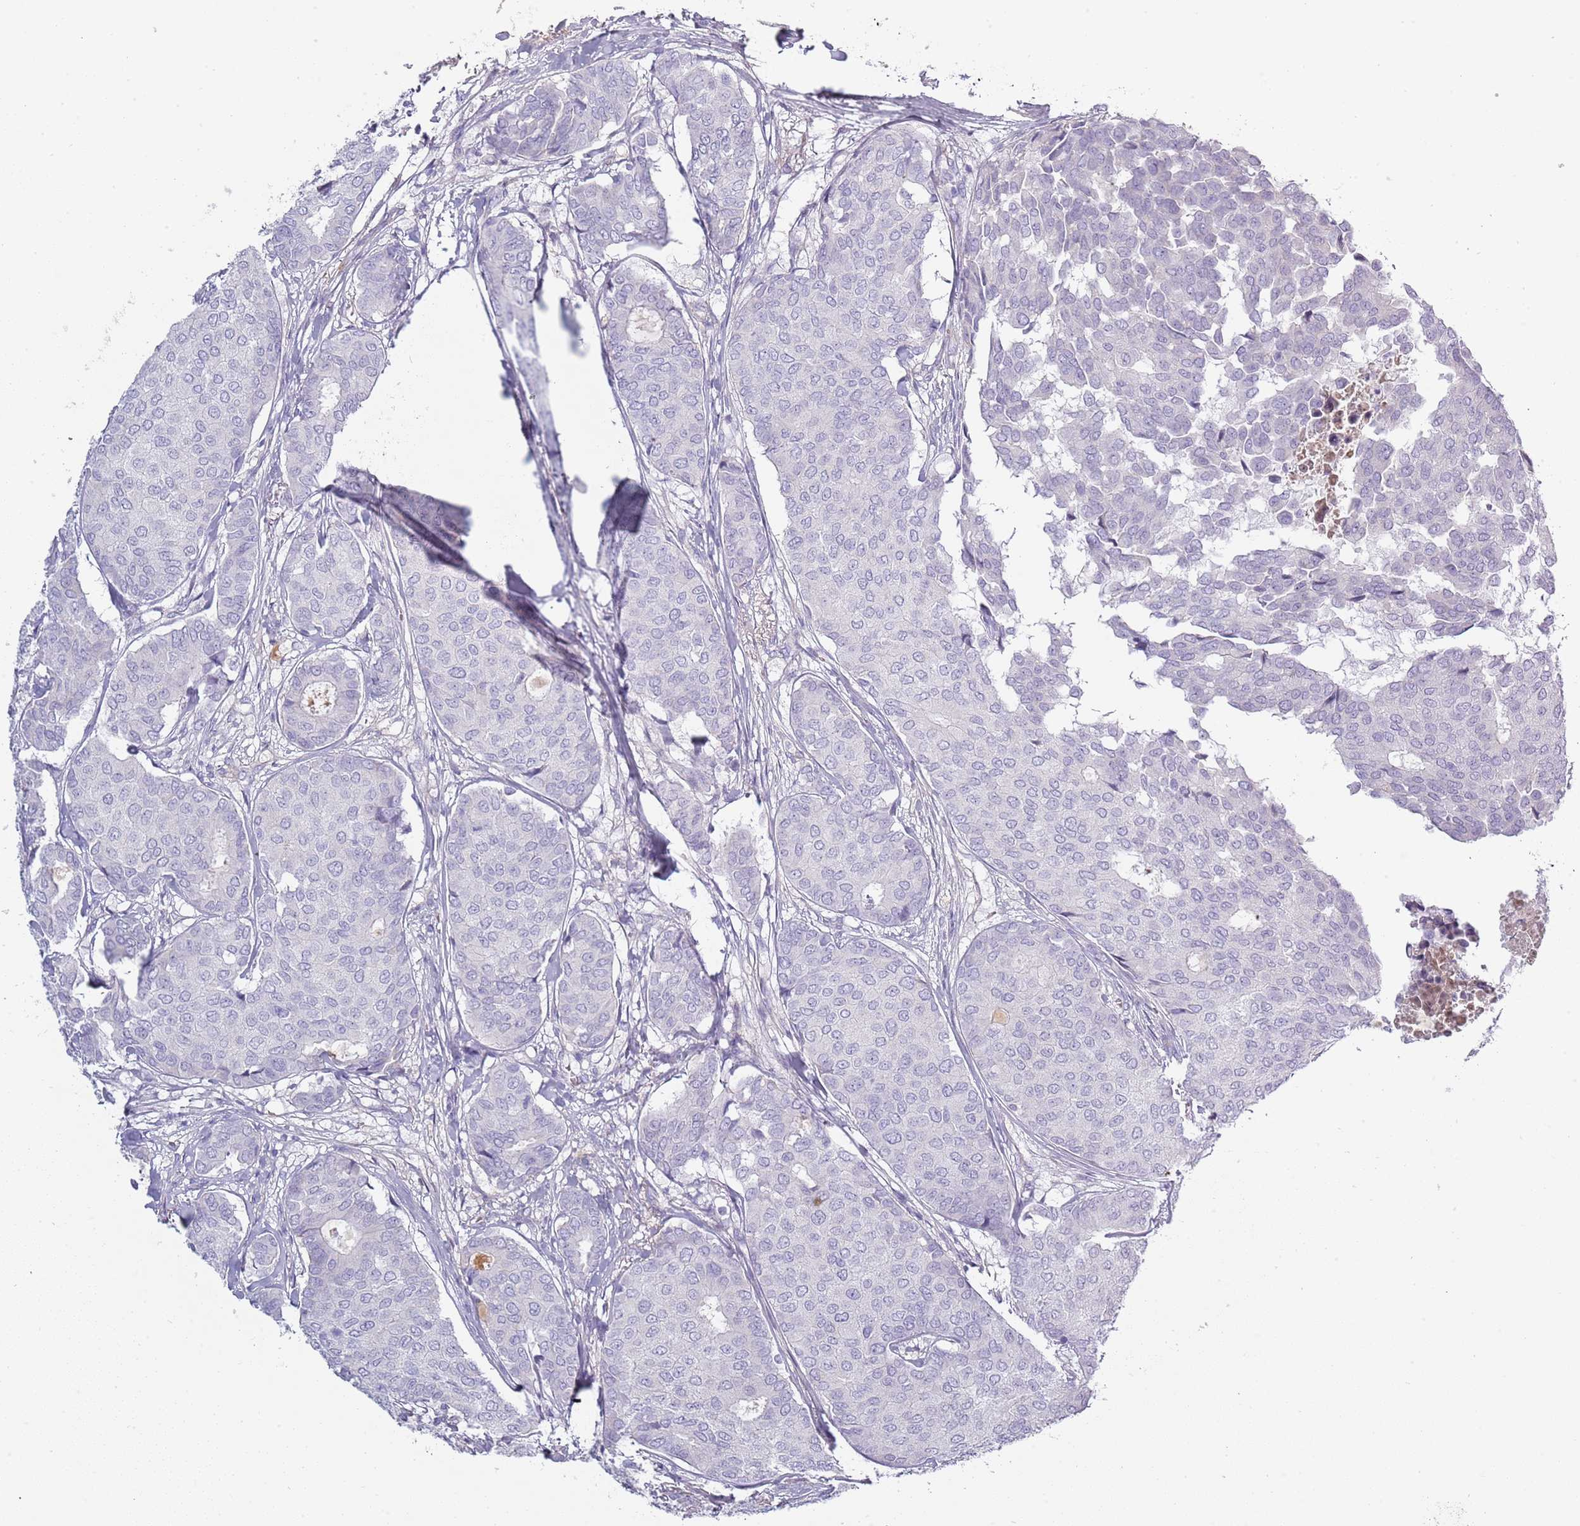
{"staining": {"intensity": "negative", "quantity": "none", "location": "none"}, "tissue": "breast cancer", "cell_type": "Tumor cells", "image_type": "cancer", "snomed": [{"axis": "morphology", "description": "Duct carcinoma"}, {"axis": "topography", "description": "Breast"}], "caption": "Breast cancer stained for a protein using immunohistochemistry (IHC) exhibits no staining tumor cells.", "gene": "TNFRSF6B", "patient": {"sex": "female", "age": 75}}